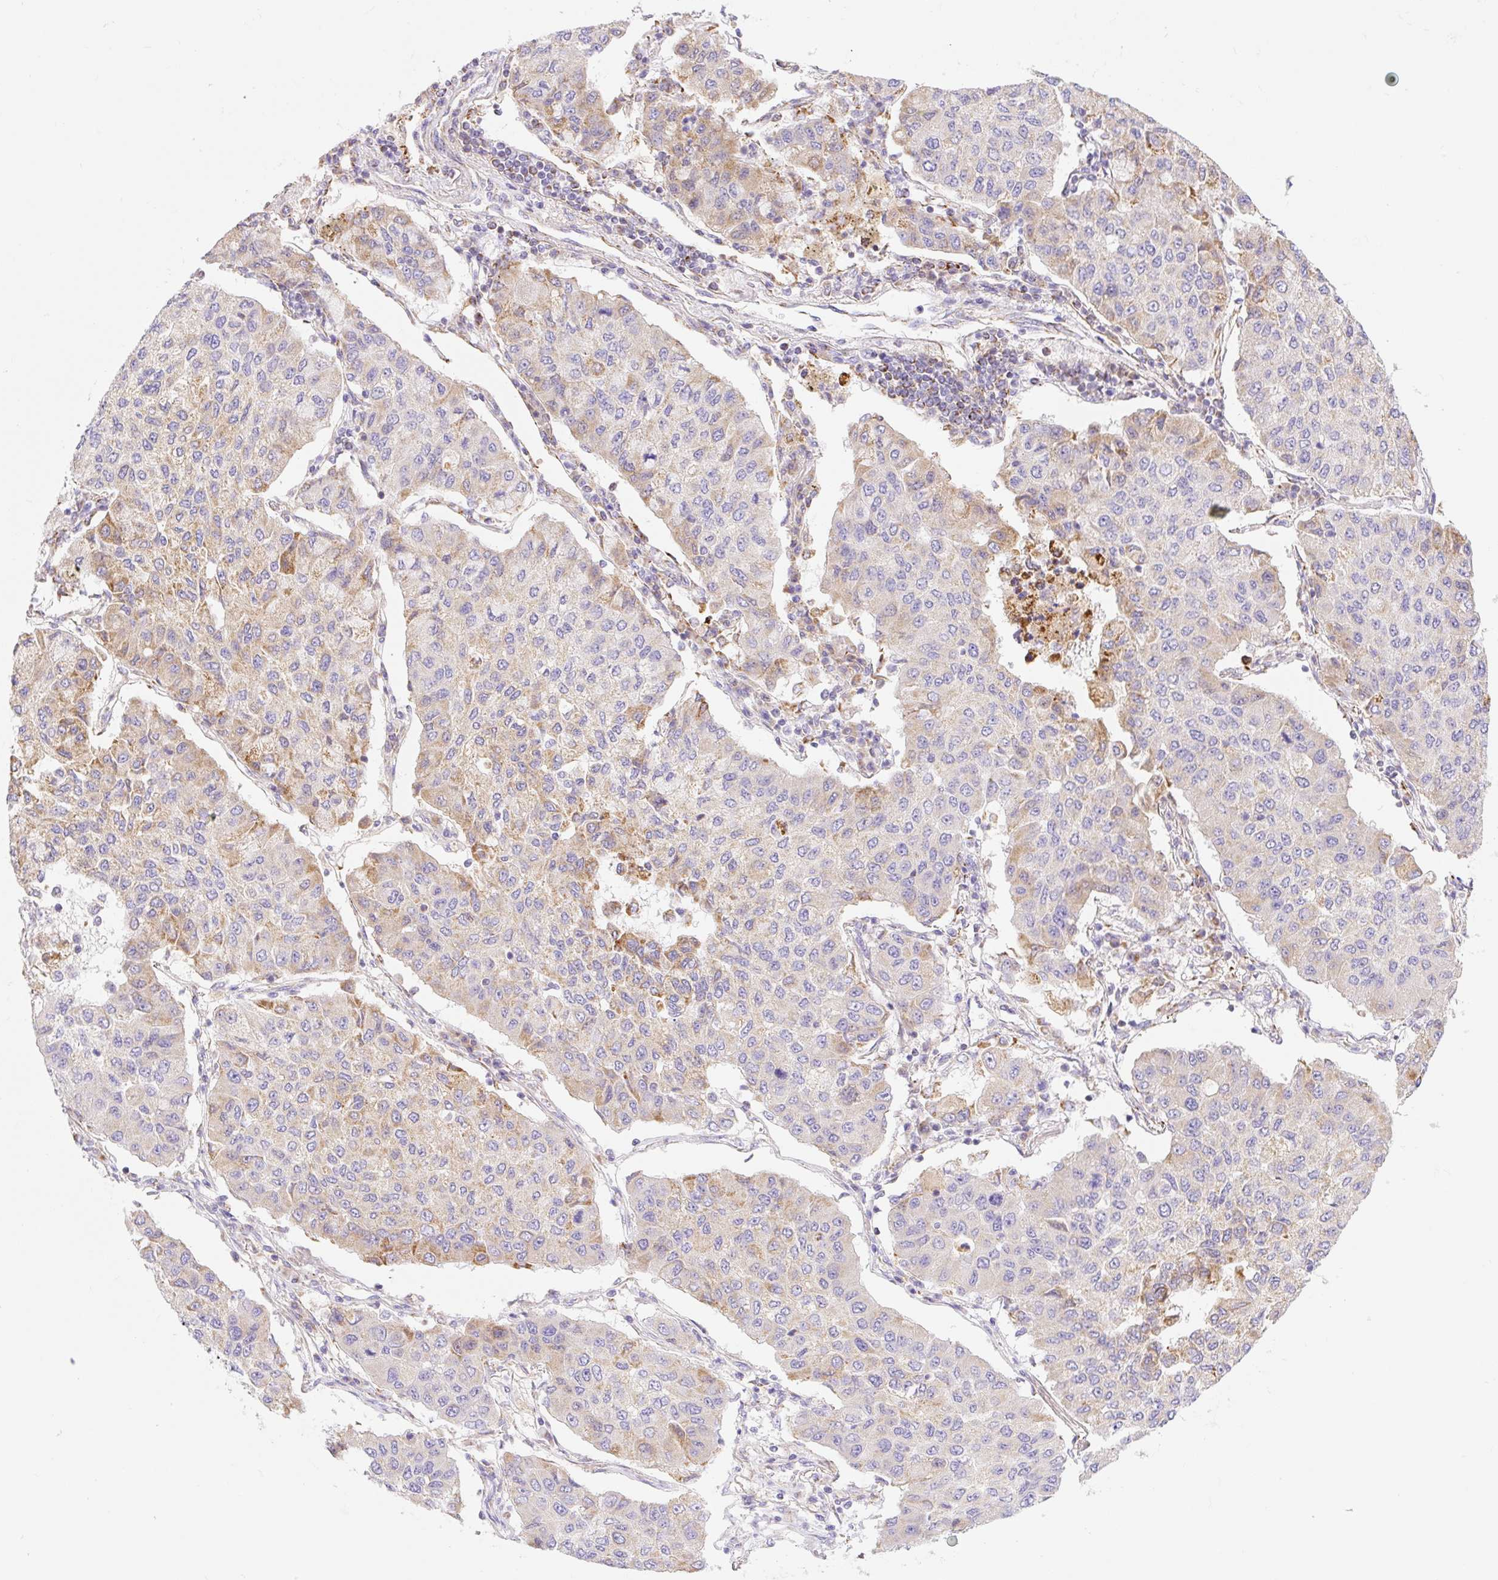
{"staining": {"intensity": "moderate", "quantity": "25%-75%", "location": "cytoplasmic/membranous"}, "tissue": "lung cancer", "cell_type": "Tumor cells", "image_type": "cancer", "snomed": [{"axis": "morphology", "description": "Squamous cell carcinoma, NOS"}, {"axis": "topography", "description": "Lung"}], "caption": "Brown immunohistochemical staining in human squamous cell carcinoma (lung) demonstrates moderate cytoplasmic/membranous staining in about 25%-75% of tumor cells.", "gene": "ETNK2", "patient": {"sex": "male", "age": 74}}